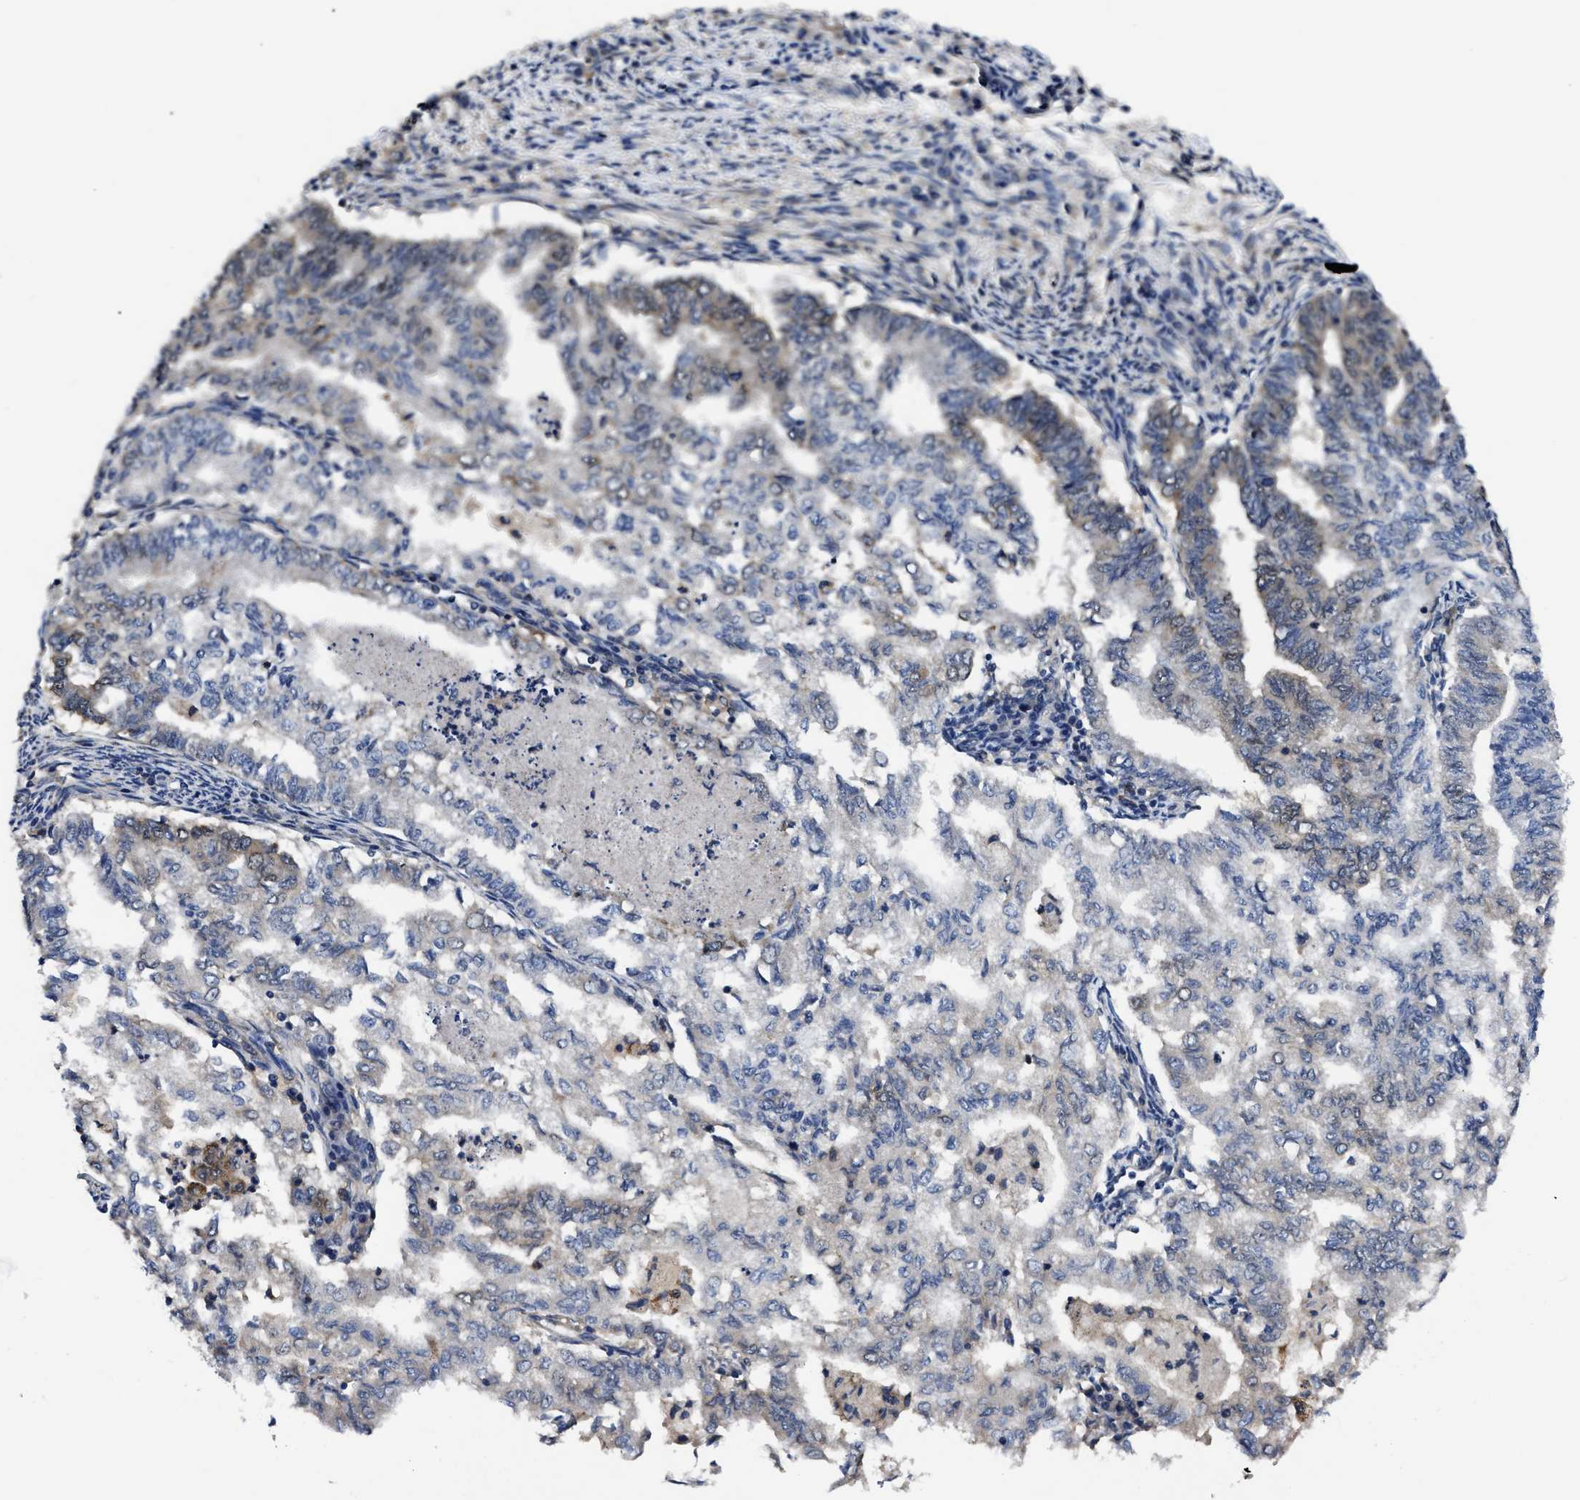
{"staining": {"intensity": "negative", "quantity": "none", "location": "none"}, "tissue": "endometrial cancer", "cell_type": "Tumor cells", "image_type": "cancer", "snomed": [{"axis": "morphology", "description": "Polyp, NOS"}, {"axis": "morphology", "description": "Adenocarcinoma, NOS"}, {"axis": "morphology", "description": "Adenoma, NOS"}, {"axis": "topography", "description": "Endometrium"}], "caption": "A photomicrograph of endometrial cancer (adenoma) stained for a protein displays no brown staining in tumor cells.", "gene": "GET4", "patient": {"sex": "female", "age": 79}}